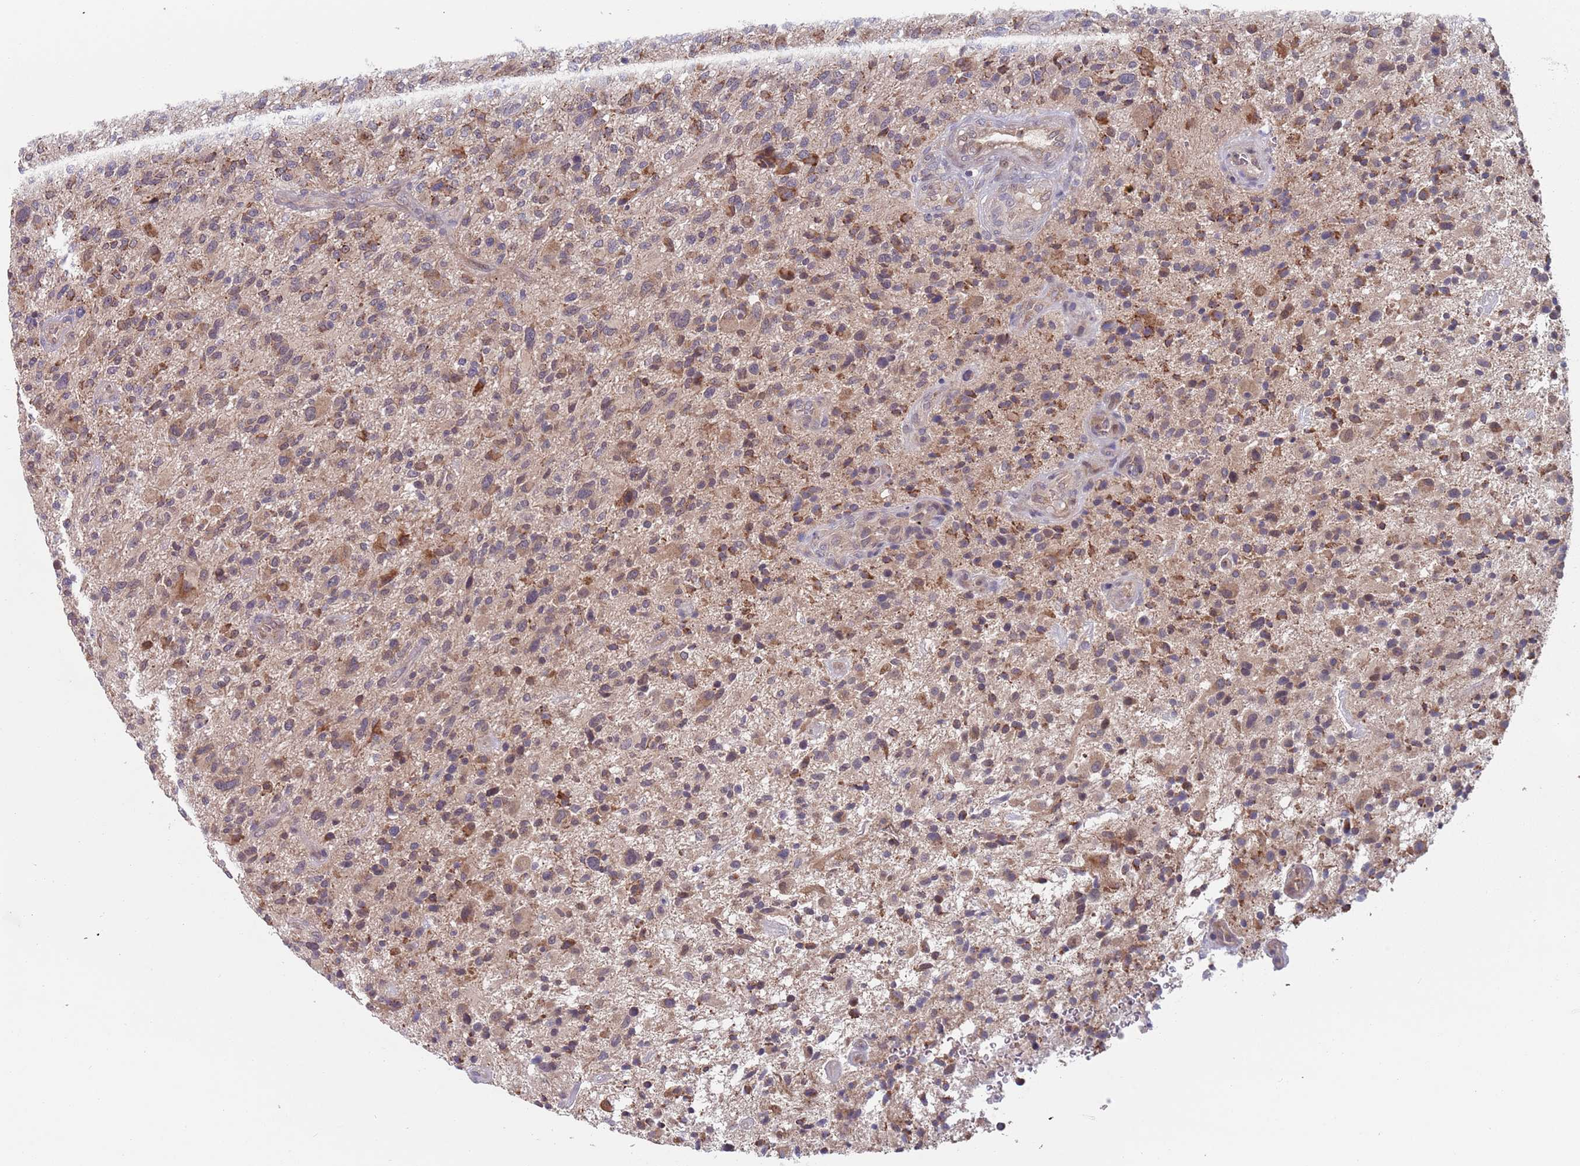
{"staining": {"intensity": "moderate", "quantity": "25%-75%", "location": "cytoplasmic/membranous"}, "tissue": "glioma", "cell_type": "Tumor cells", "image_type": "cancer", "snomed": [{"axis": "morphology", "description": "Glioma, malignant, High grade"}, {"axis": "topography", "description": "Brain"}], "caption": "Protein analysis of high-grade glioma (malignant) tissue exhibits moderate cytoplasmic/membranous expression in about 25%-75% of tumor cells. Nuclei are stained in blue.", "gene": "ZNF140", "patient": {"sex": "male", "age": 47}}